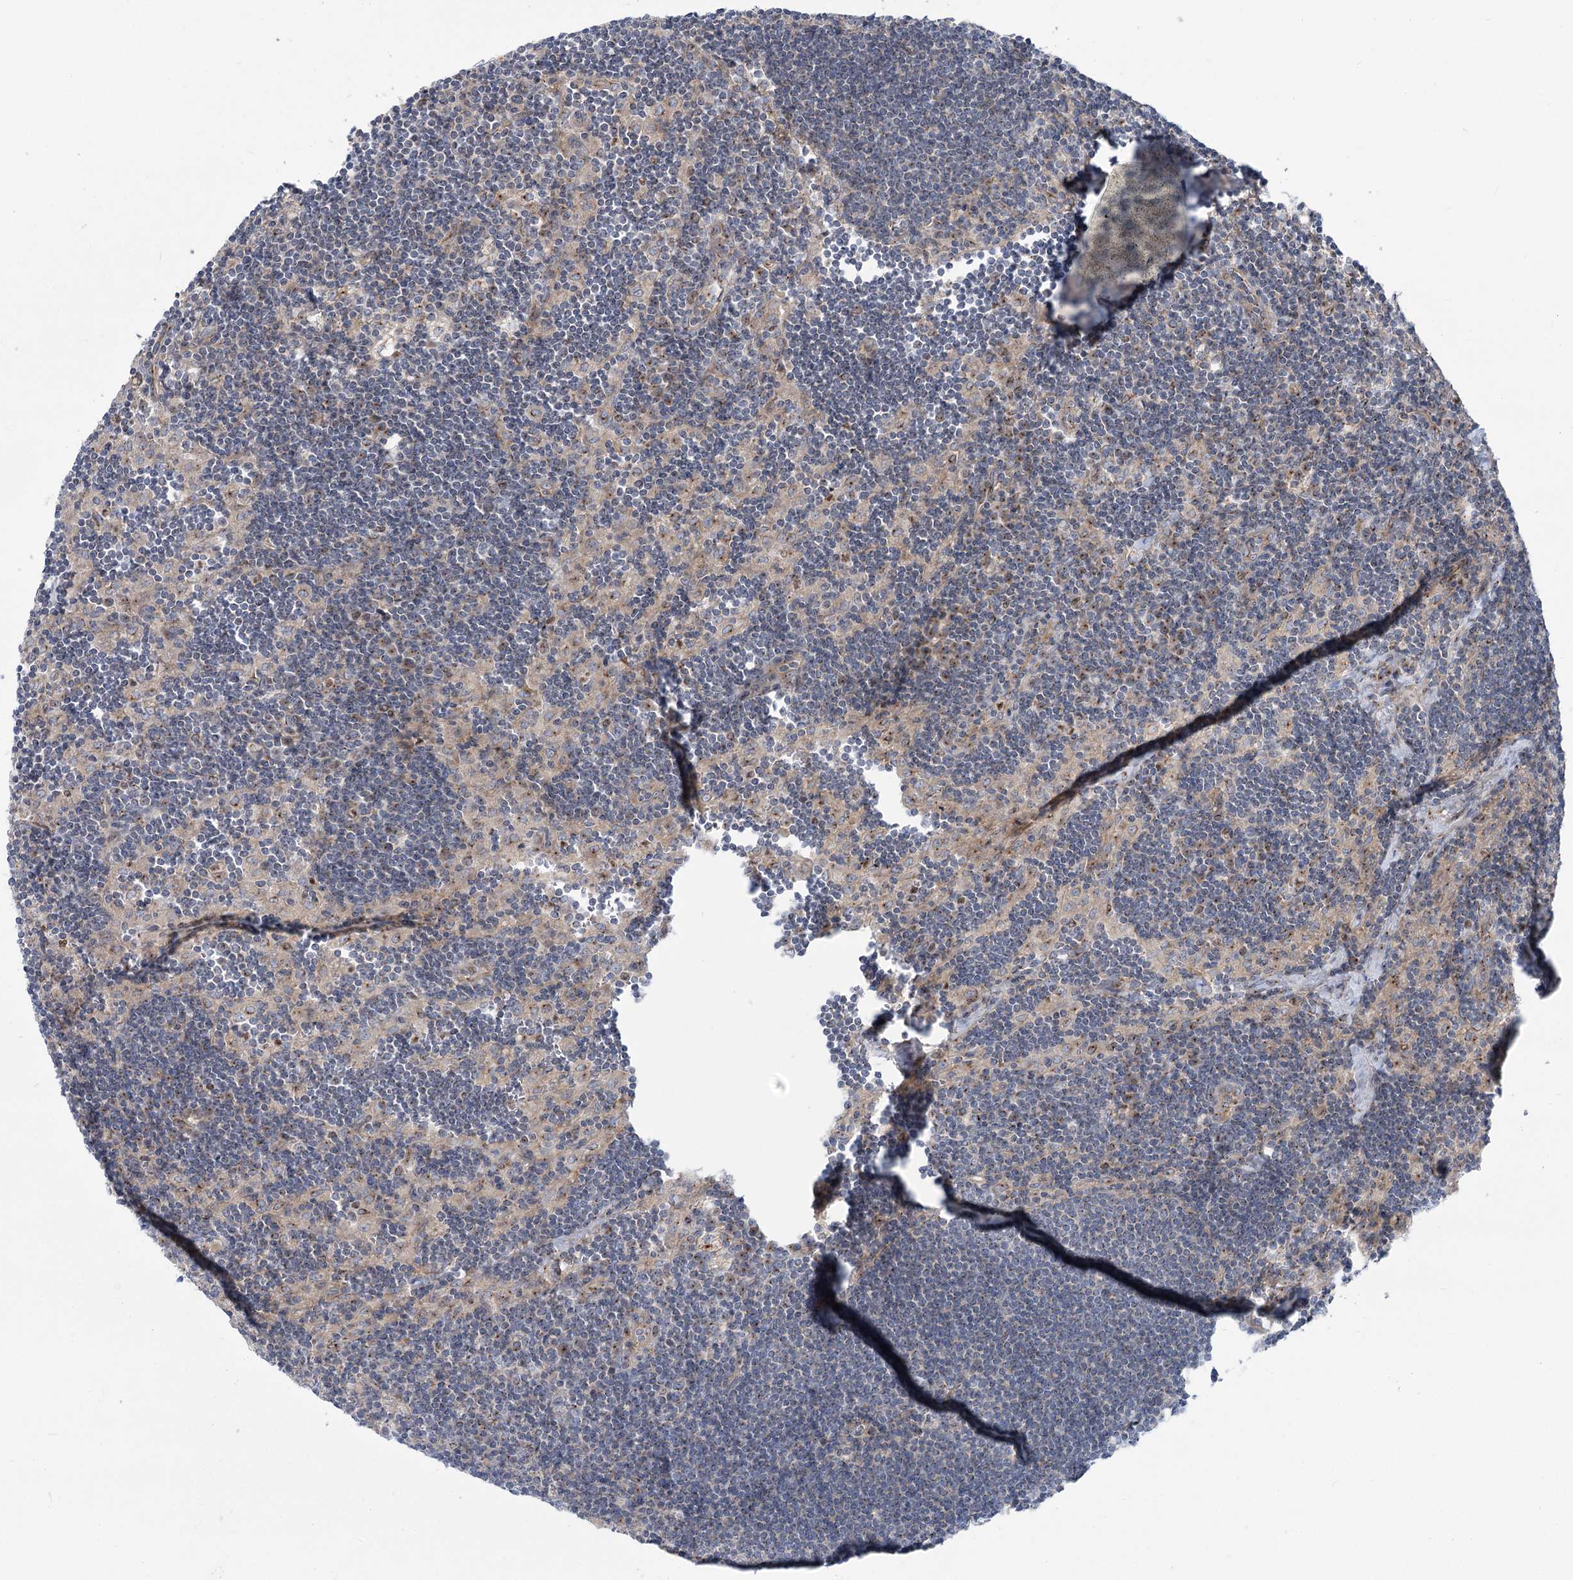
{"staining": {"intensity": "negative", "quantity": "none", "location": "none"}, "tissue": "lymph node", "cell_type": "Germinal center cells", "image_type": "normal", "snomed": [{"axis": "morphology", "description": "Normal tissue, NOS"}, {"axis": "topography", "description": "Lymph node"}], "caption": "This is an IHC micrograph of benign human lymph node. There is no expression in germinal center cells.", "gene": "SCN11A", "patient": {"sex": "male", "age": 24}}